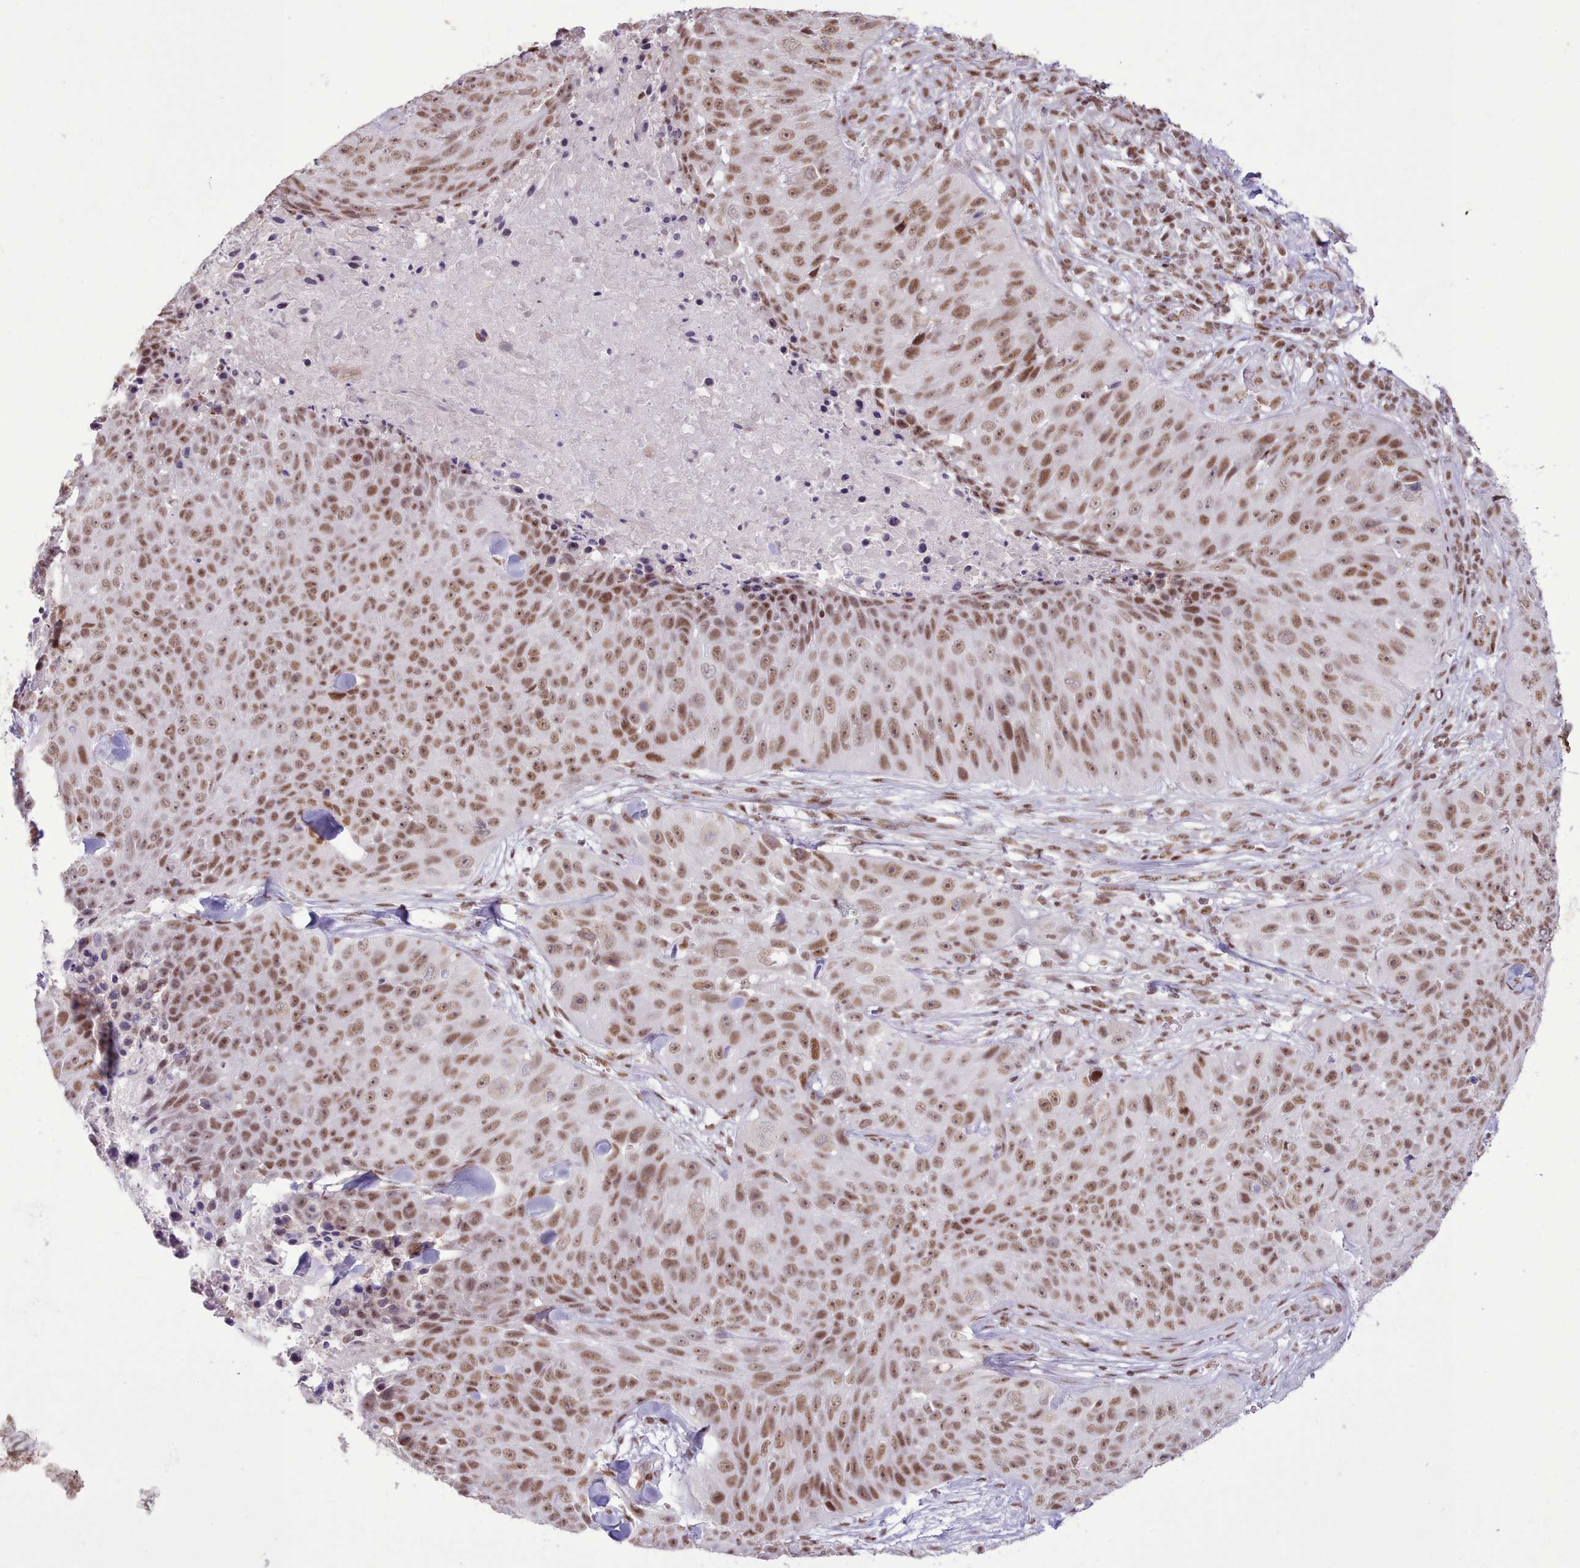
{"staining": {"intensity": "moderate", "quantity": ">75%", "location": "nuclear"}, "tissue": "skin cancer", "cell_type": "Tumor cells", "image_type": "cancer", "snomed": [{"axis": "morphology", "description": "Squamous cell carcinoma, NOS"}, {"axis": "topography", "description": "Skin"}], "caption": "This micrograph demonstrates immunohistochemistry (IHC) staining of skin squamous cell carcinoma, with medium moderate nuclear positivity in approximately >75% of tumor cells.", "gene": "TAF15", "patient": {"sex": "female", "age": 87}}